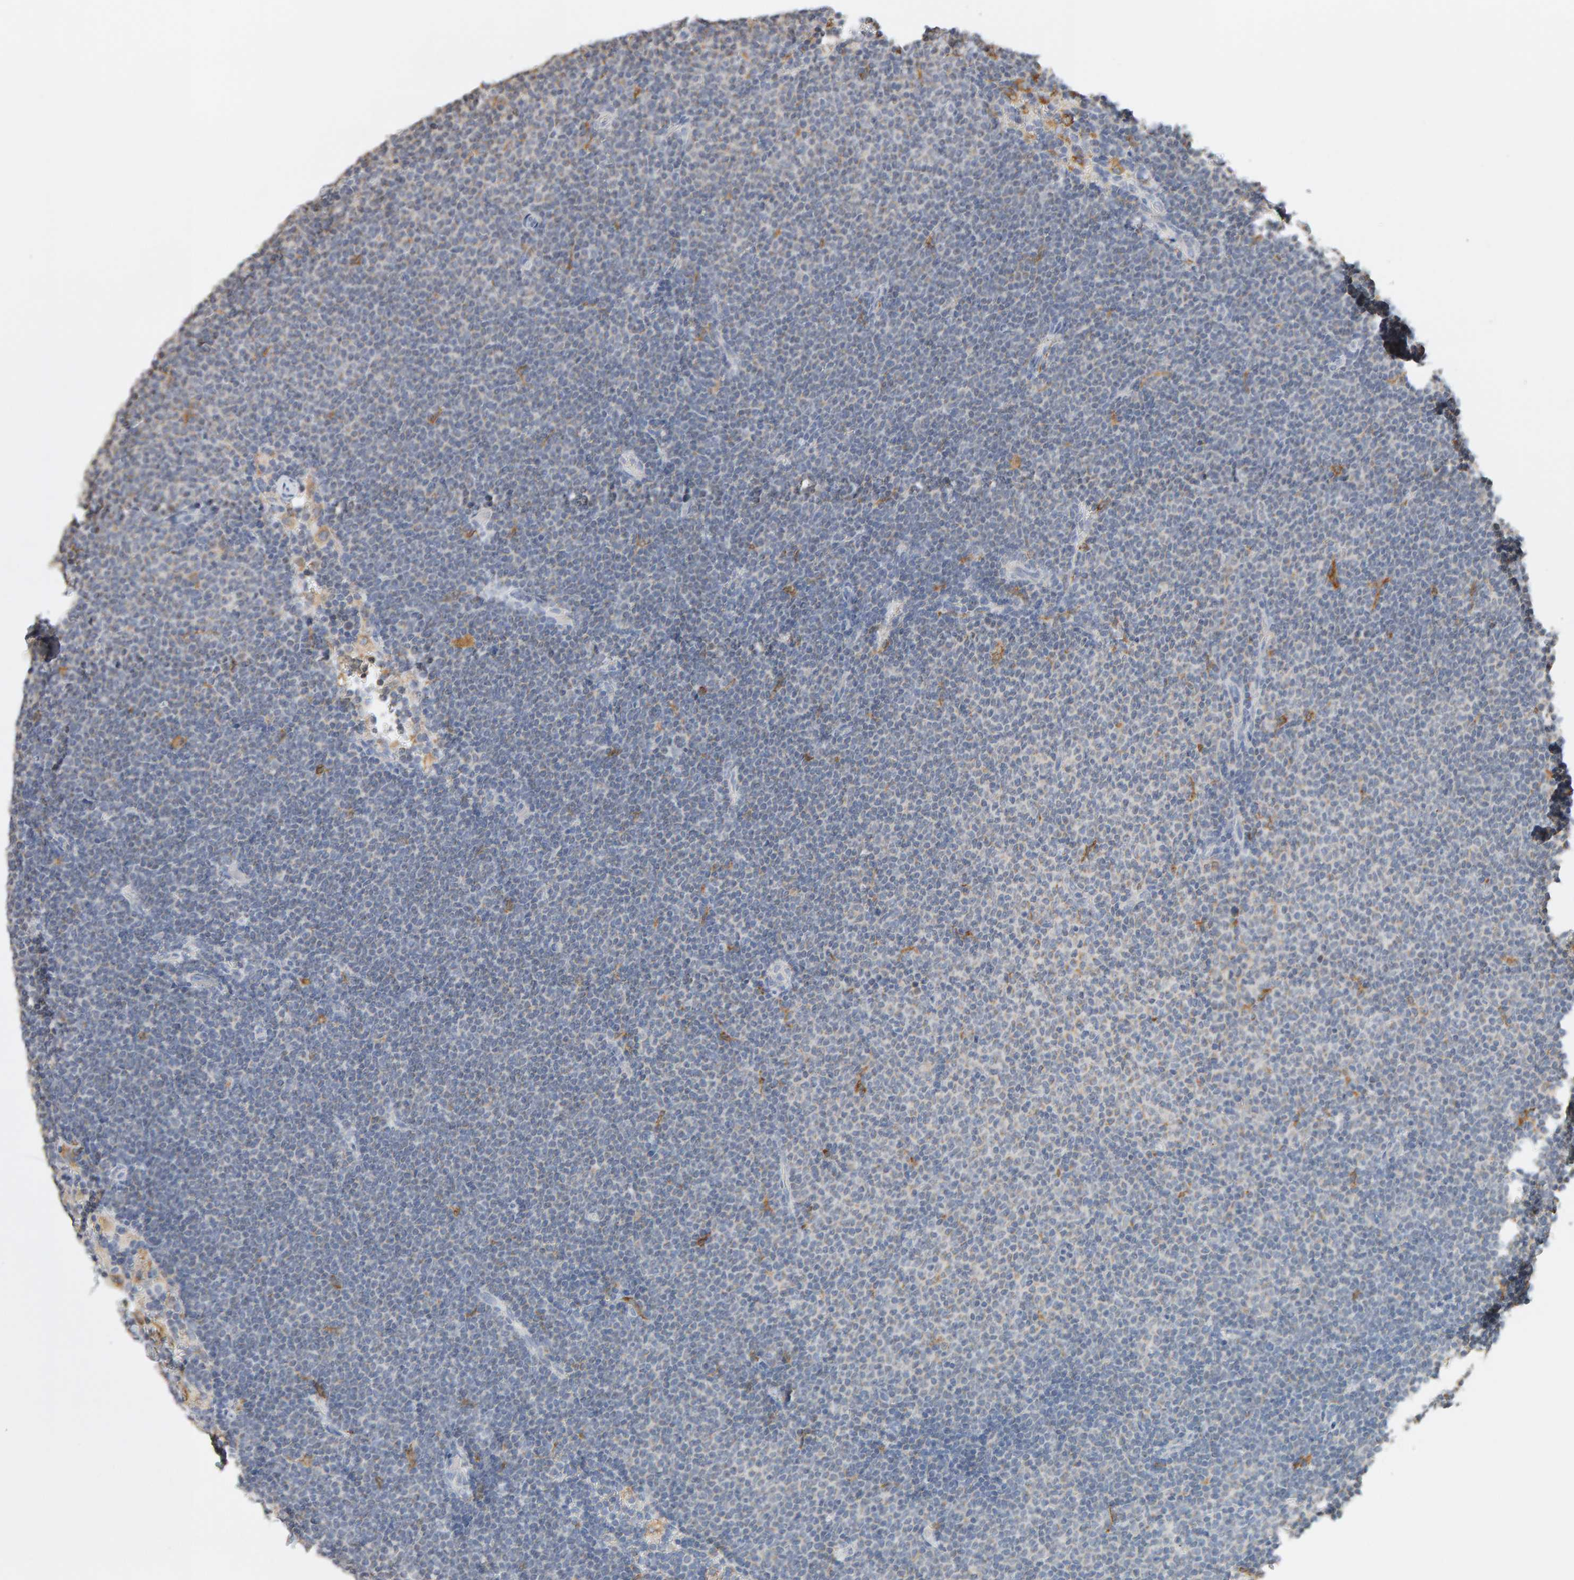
{"staining": {"intensity": "negative", "quantity": "none", "location": "none"}, "tissue": "lymphoma", "cell_type": "Tumor cells", "image_type": "cancer", "snomed": [{"axis": "morphology", "description": "Malignant lymphoma, non-Hodgkin's type, Low grade"}, {"axis": "topography", "description": "Lymph node"}], "caption": "Immunohistochemical staining of human lymphoma exhibits no significant staining in tumor cells. (DAB (3,3'-diaminobenzidine) immunohistochemistry with hematoxylin counter stain).", "gene": "SGPL1", "patient": {"sex": "female", "age": 53}}